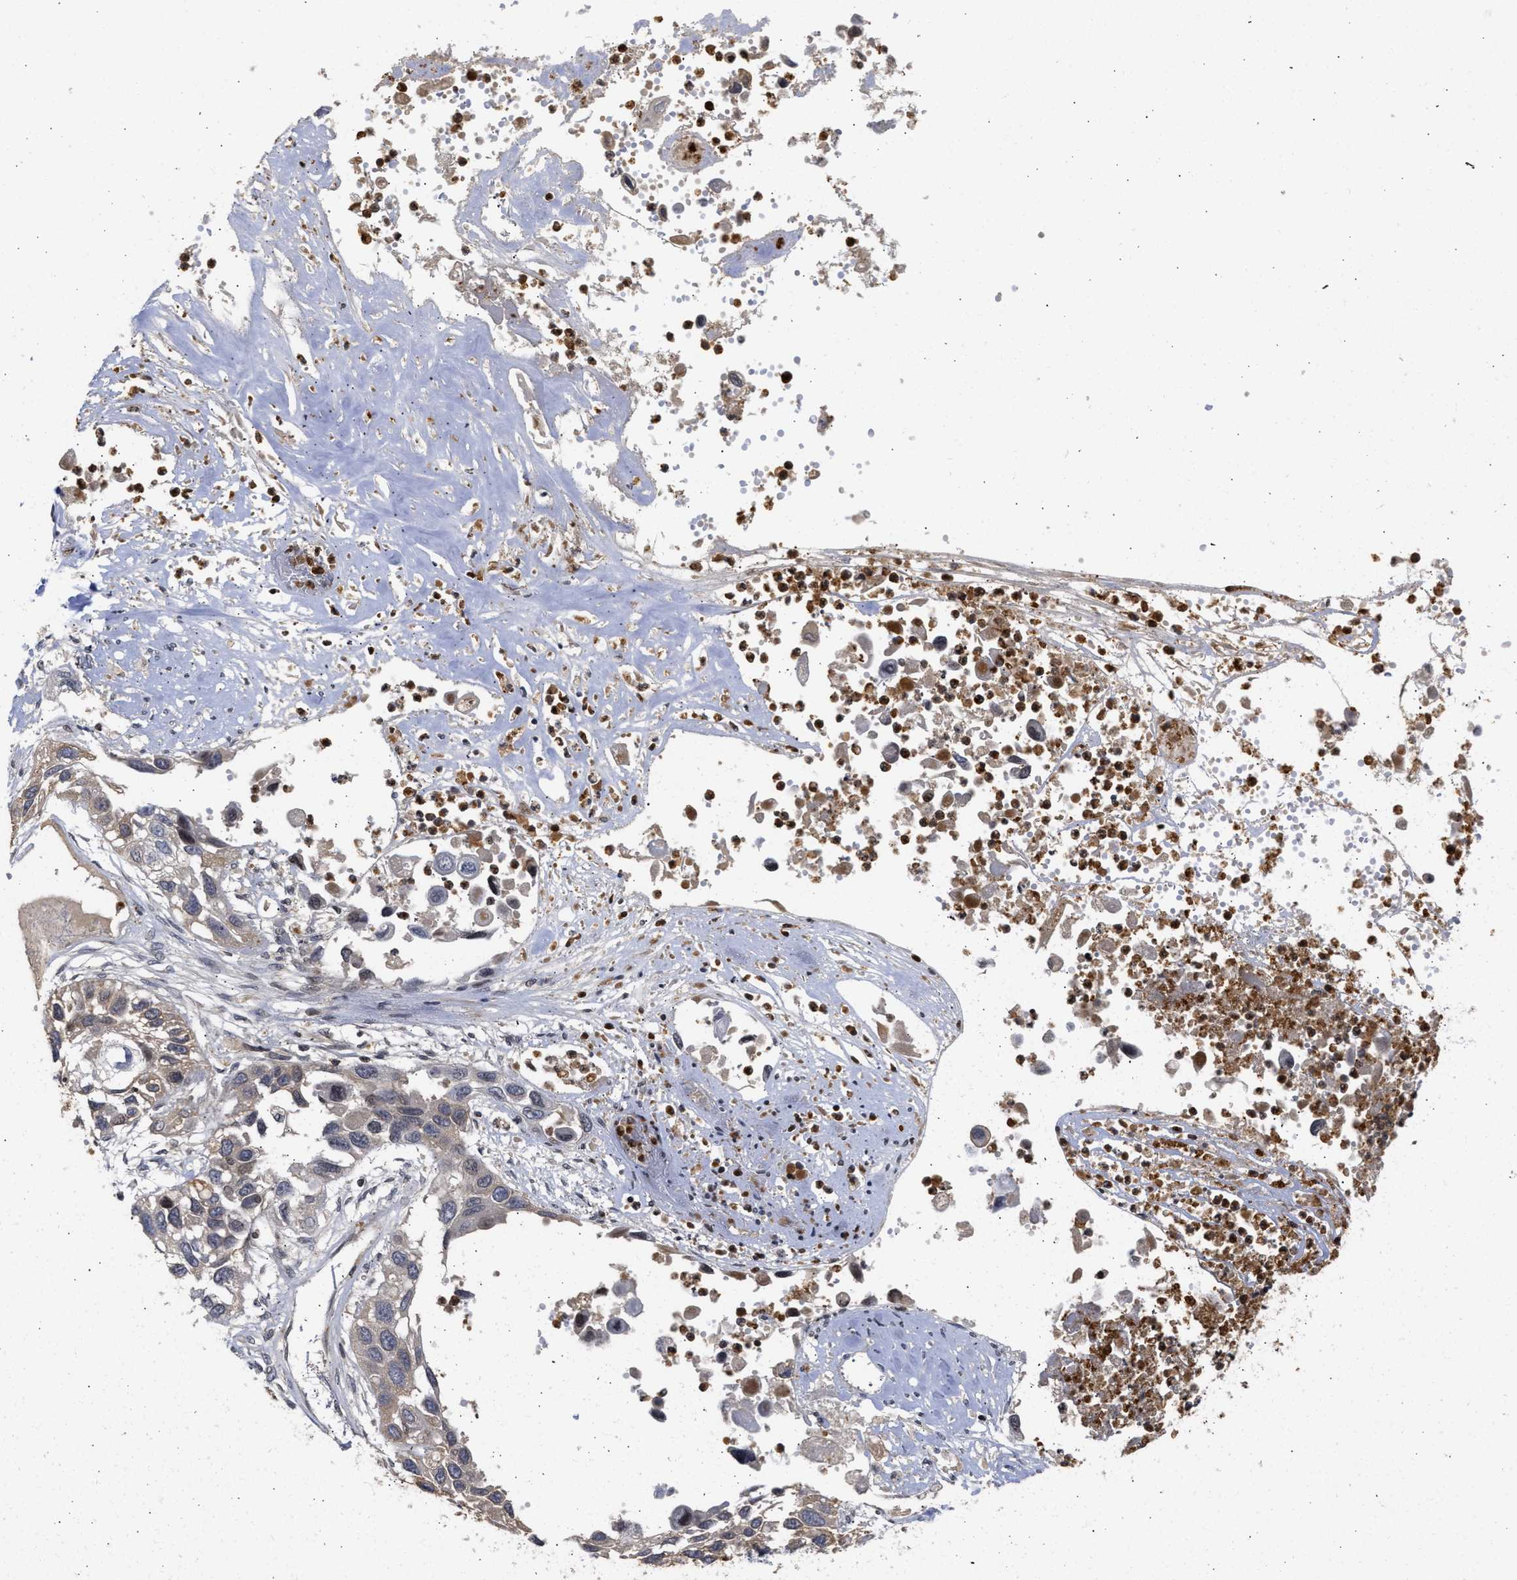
{"staining": {"intensity": "weak", "quantity": "<25%", "location": "cytoplasmic/membranous"}, "tissue": "lung cancer", "cell_type": "Tumor cells", "image_type": "cancer", "snomed": [{"axis": "morphology", "description": "Squamous cell carcinoma, NOS"}, {"axis": "topography", "description": "Lung"}], "caption": "The photomicrograph shows no significant staining in tumor cells of lung squamous cell carcinoma.", "gene": "ENSG00000142539", "patient": {"sex": "male", "age": 71}}